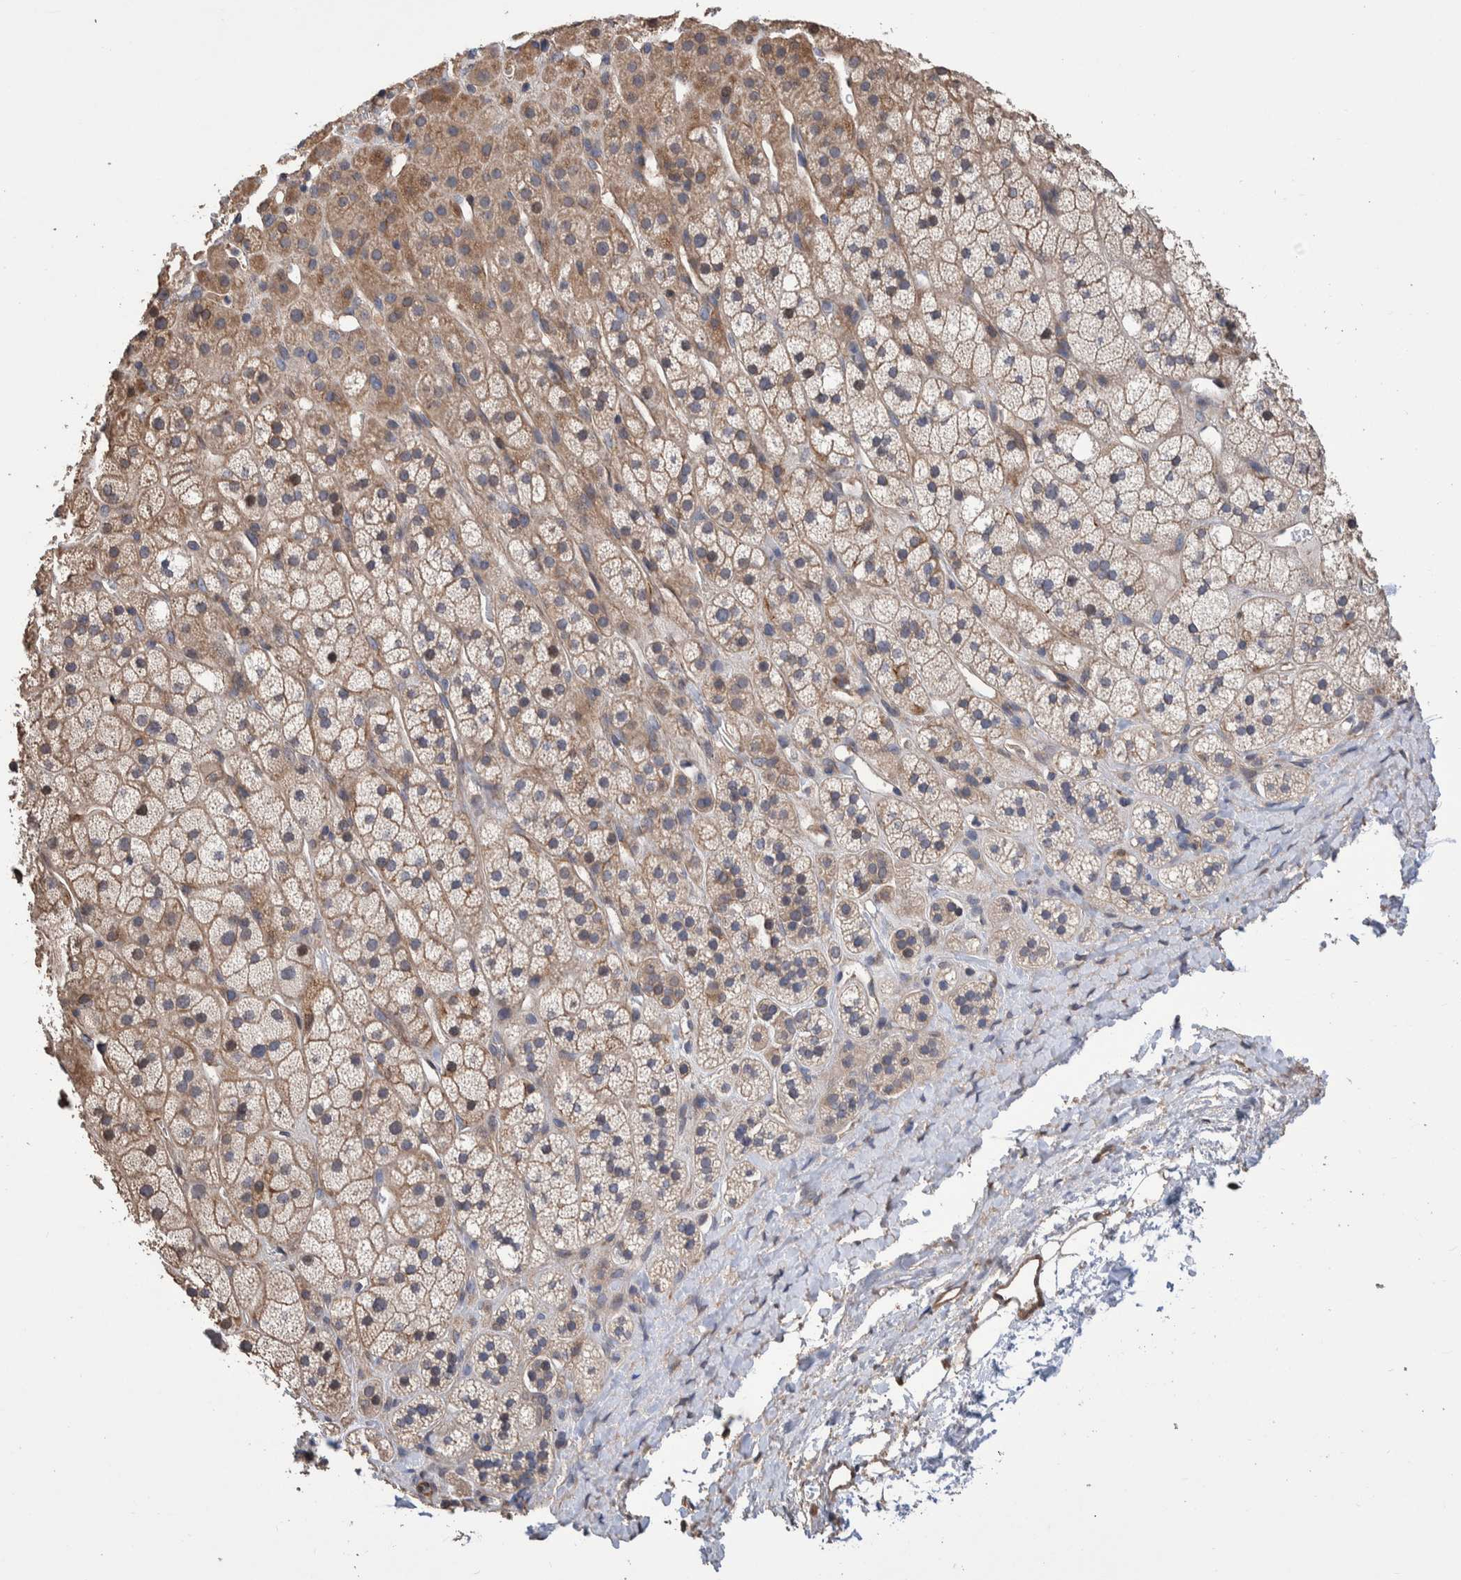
{"staining": {"intensity": "moderate", "quantity": "<25%", "location": "cytoplasmic/membranous"}, "tissue": "adrenal gland", "cell_type": "Glandular cells", "image_type": "normal", "snomed": [{"axis": "morphology", "description": "Normal tissue, NOS"}, {"axis": "topography", "description": "Adrenal gland"}], "caption": "DAB immunohistochemical staining of benign adrenal gland reveals moderate cytoplasmic/membranous protein expression in approximately <25% of glandular cells. The staining was performed using DAB to visualize the protein expression in brown, while the nuclei were stained in blue with hematoxylin (Magnification: 20x).", "gene": "SLC45A4", "patient": {"sex": "male", "age": 56}}